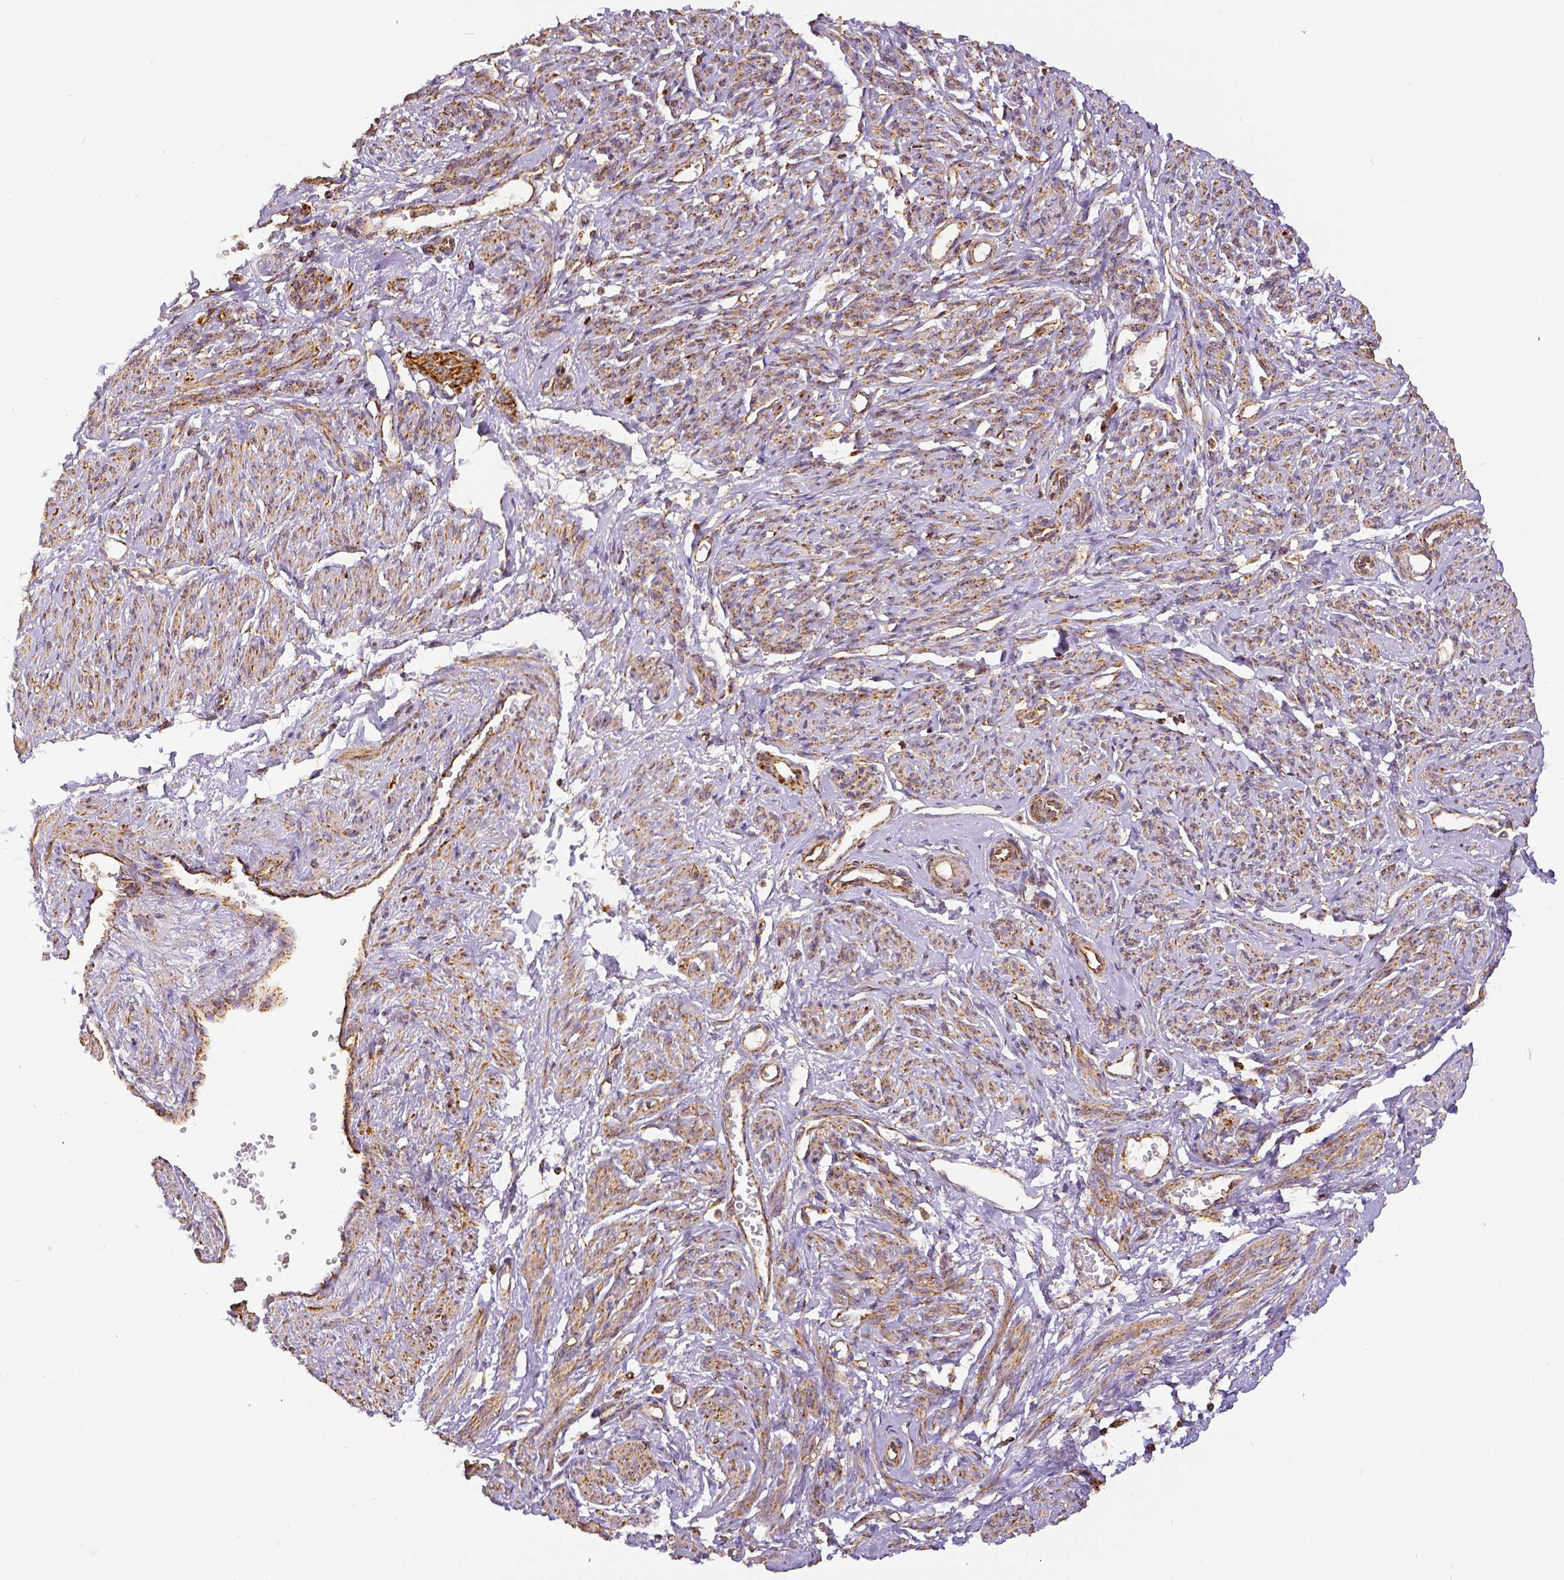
{"staining": {"intensity": "moderate", "quantity": ">75%", "location": "cytoplasmic/membranous"}, "tissue": "smooth muscle", "cell_type": "Smooth muscle cells", "image_type": "normal", "snomed": [{"axis": "morphology", "description": "Normal tissue, NOS"}, {"axis": "topography", "description": "Smooth muscle"}], "caption": "High-power microscopy captured an immunohistochemistry (IHC) image of benign smooth muscle, revealing moderate cytoplasmic/membranous staining in approximately >75% of smooth muscle cells.", "gene": "SDHB", "patient": {"sex": "female", "age": 65}}